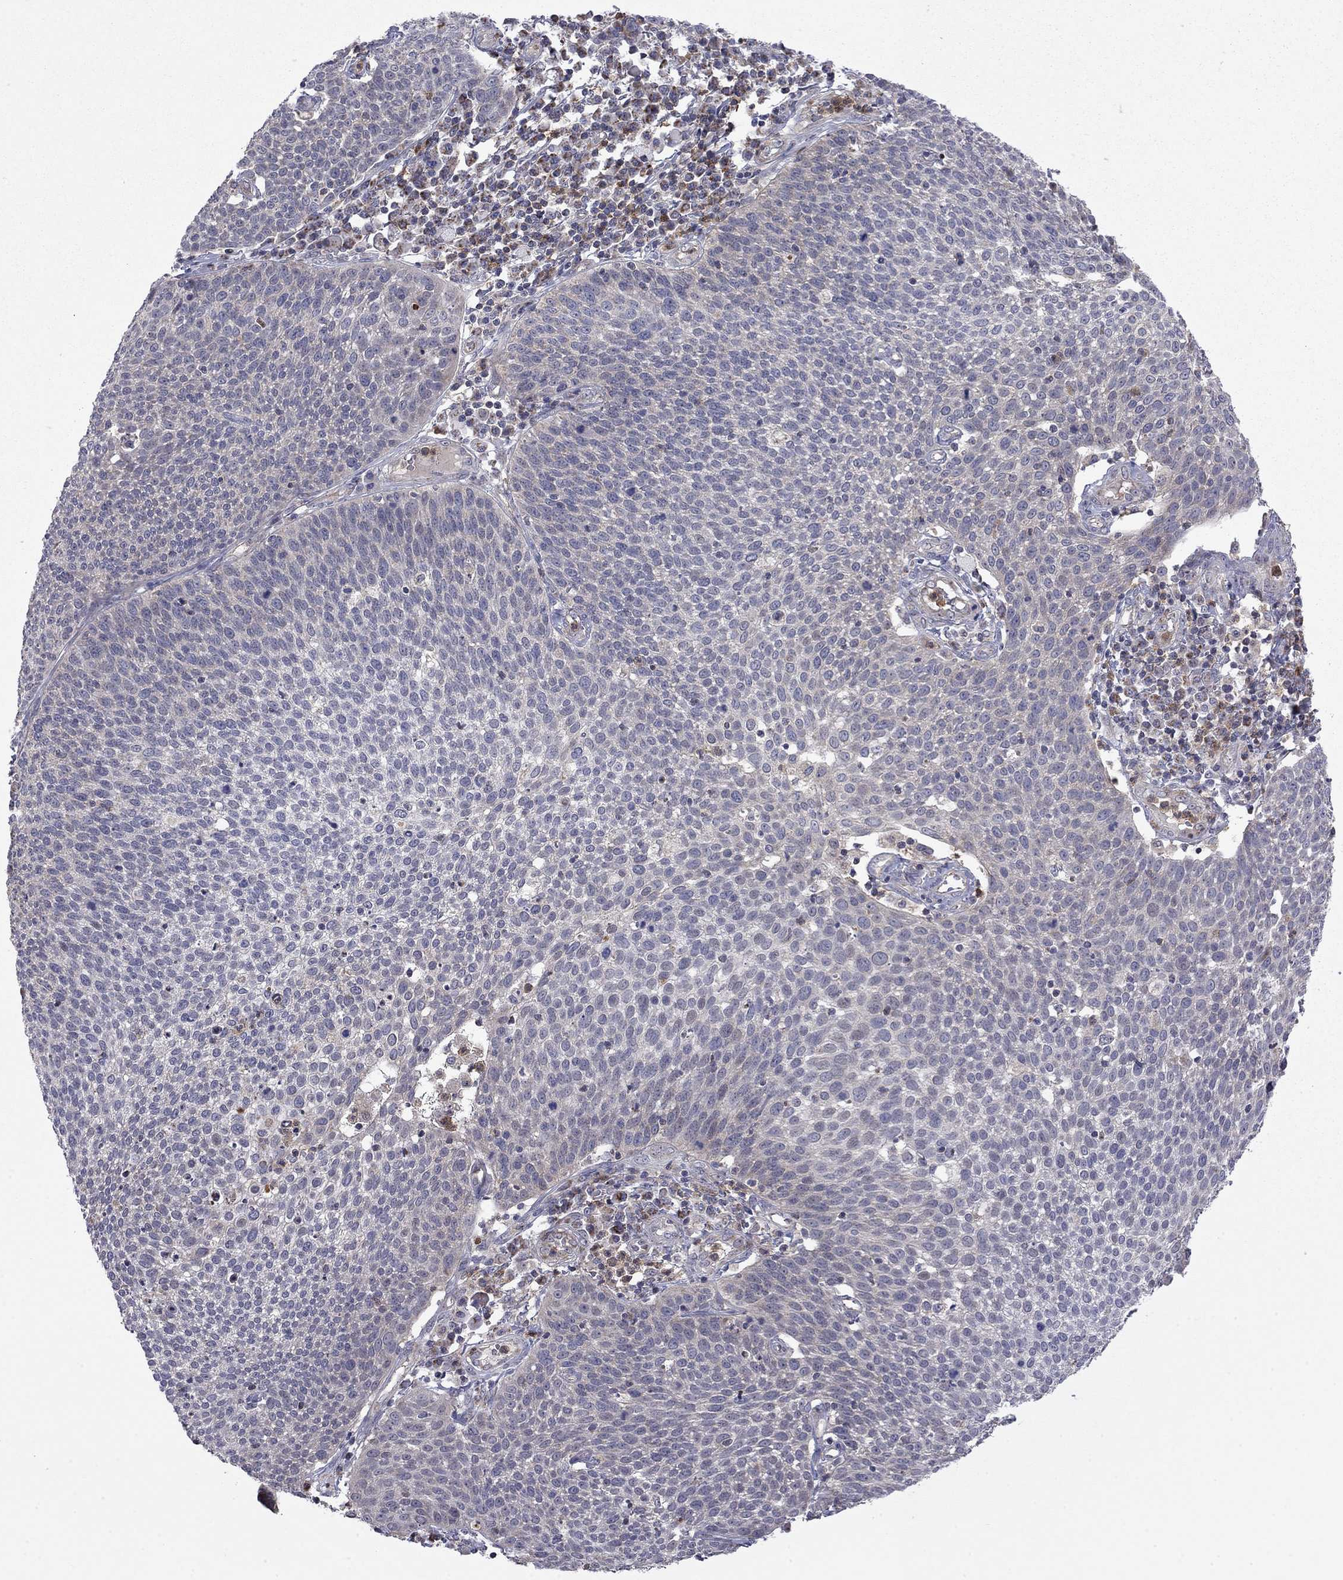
{"staining": {"intensity": "negative", "quantity": "none", "location": "none"}, "tissue": "cervical cancer", "cell_type": "Tumor cells", "image_type": "cancer", "snomed": [{"axis": "morphology", "description": "Squamous cell carcinoma, NOS"}, {"axis": "topography", "description": "Cervix"}], "caption": "A histopathology image of human squamous cell carcinoma (cervical) is negative for staining in tumor cells.", "gene": "DOP1B", "patient": {"sex": "female", "age": 34}}